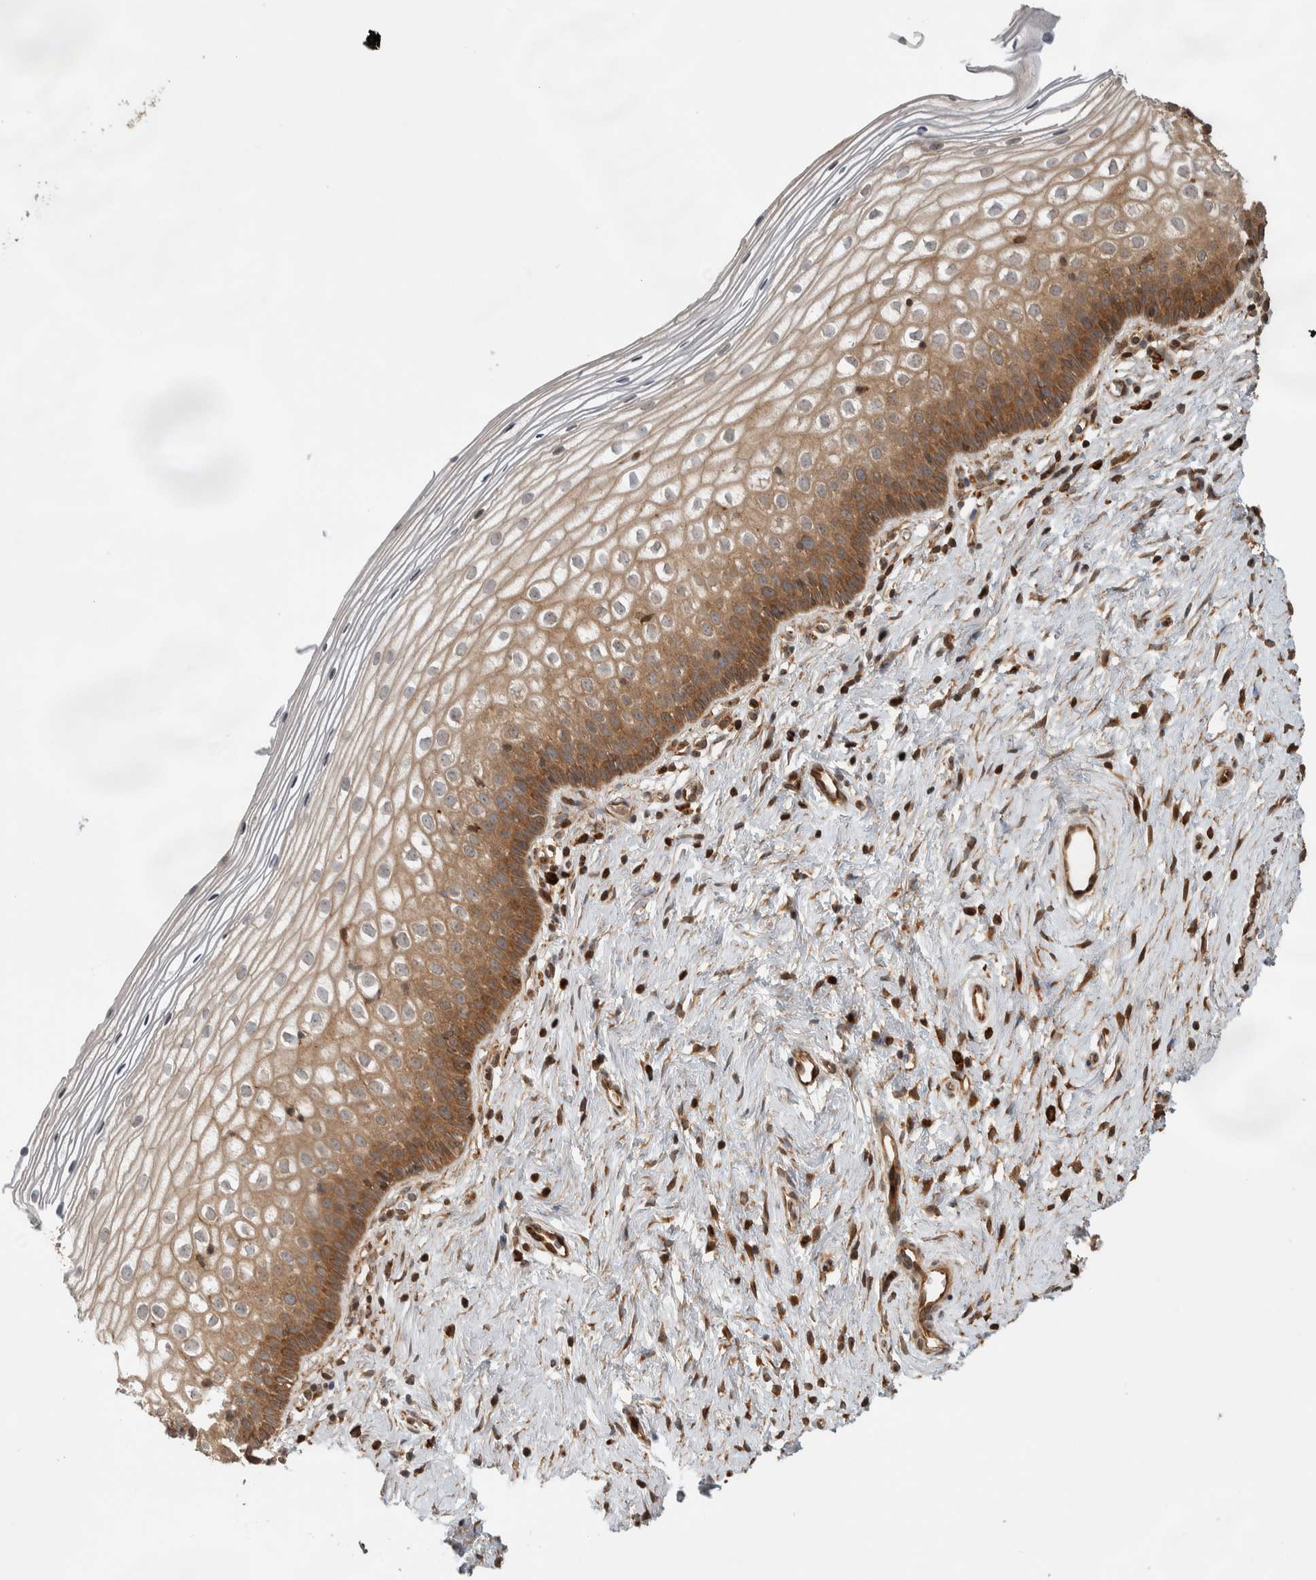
{"staining": {"intensity": "moderate", "quantity": ">75%", "location": "cytoplasmic/membranous"}, "tissue": "cervix", "cell_type": "Squamous epithelial cells", "image_type": "normal", "snomed": [{"axis": "morphology", "description": "Normal tissue, NOS"}, {"axis": "topography", "description": "Cervix"}], "caption": "High-magnification brightfield microscopy of benign cervix stained with DAB (3,3'-diaminobenzidine) (brown) and counterstained with hematoxylin (blue). squamous epithelial cells exhibit moderate cytoplasmic/membranous positivity is identified in approximately>75% of cells.", "gene": "CNTROB", "patient": {"sex": "female", "age": 27}}